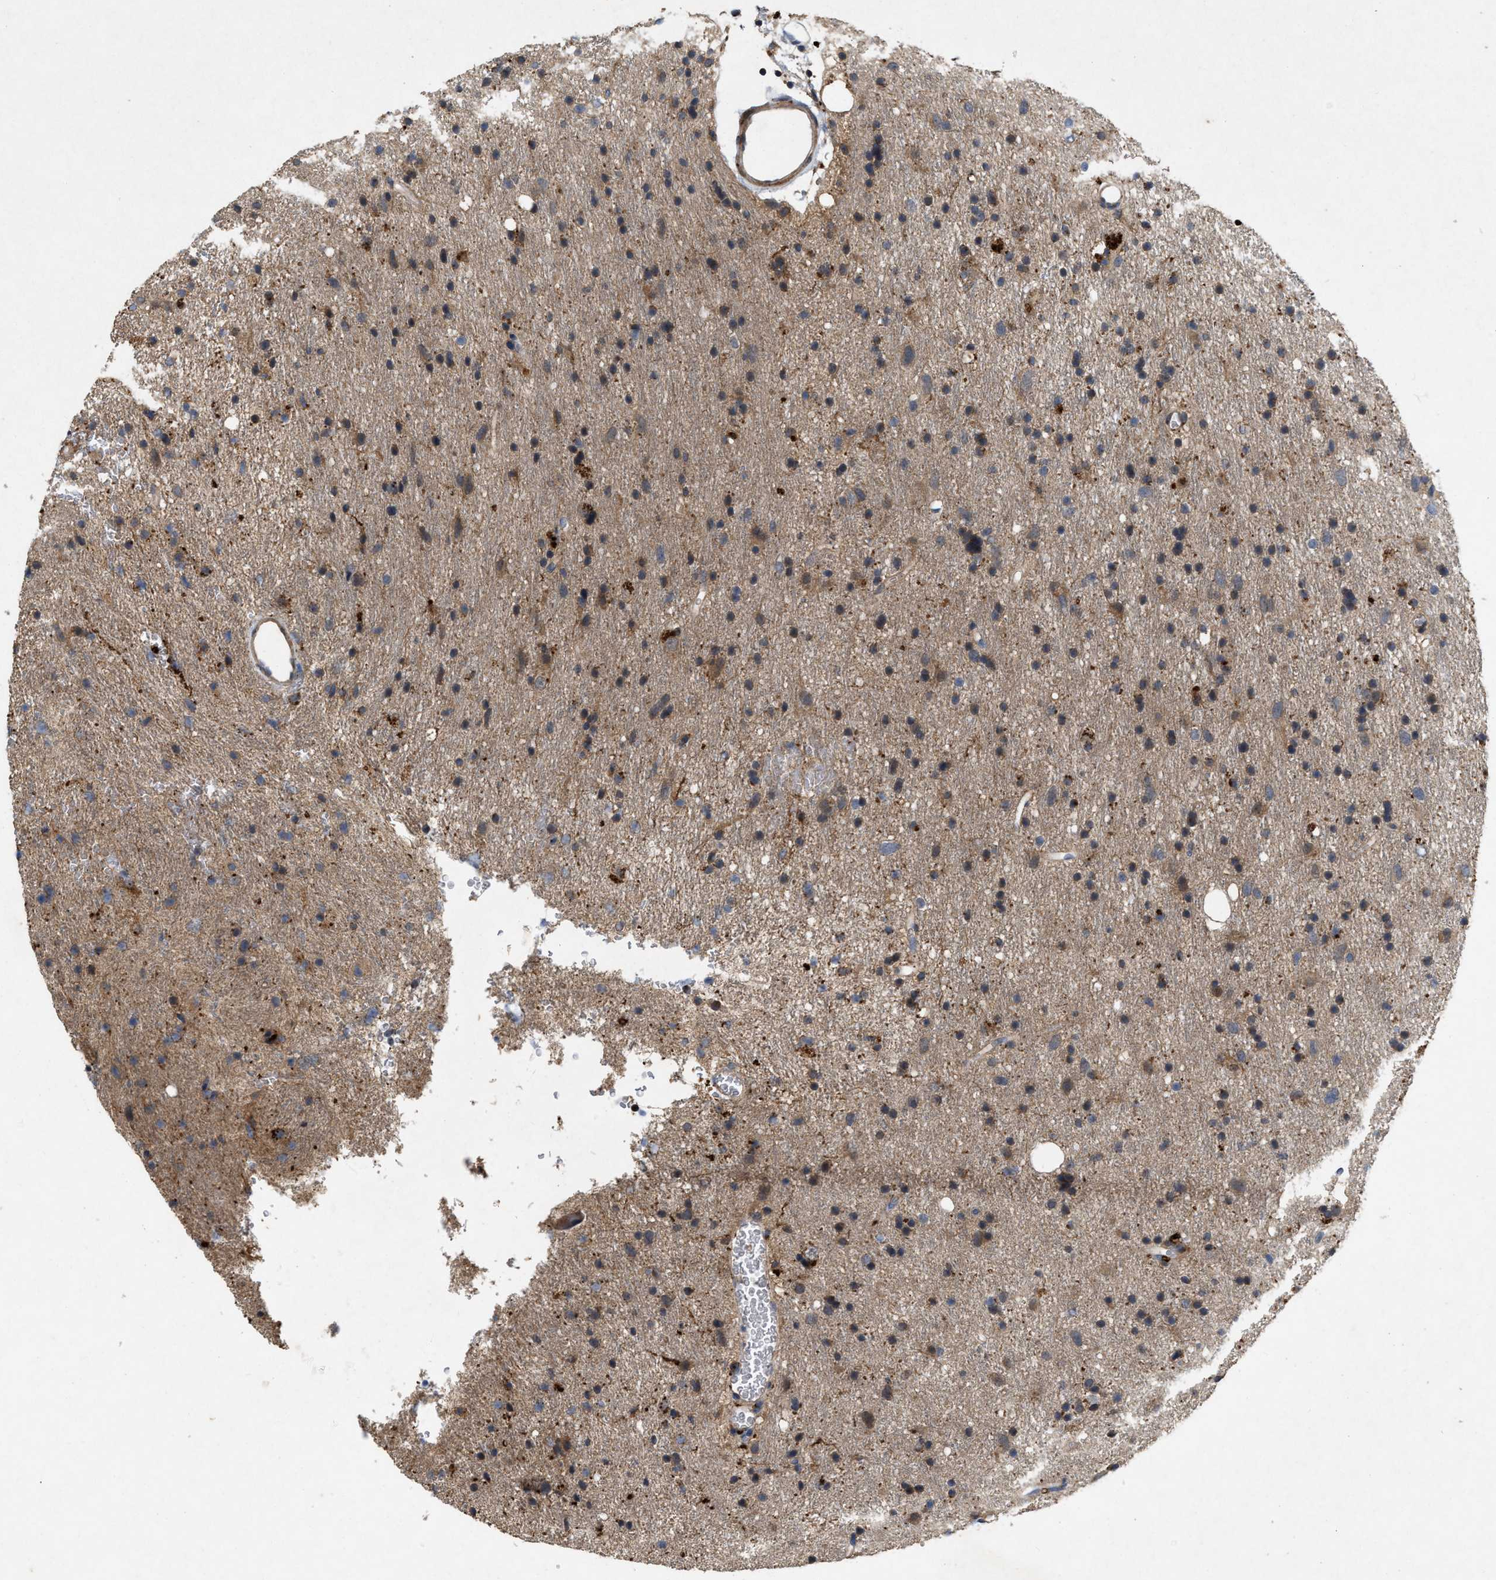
{"staining": {"intensity": "moderate", "quantity": ">75%", "location": "cytoplasmic/membranous"}, "tissue": "glioma", "cell_type": "Tumor cells", "image_type": "cancer", "snomed": [{"axis": "morphology", "description": "Glioma, malignant, Low grade"}, {"axis": "topography", "description": "Brain"}], "caption": "This photomicrograph reveals immunohistochemistry staining of human low-grade glioma (malignant), with medium moderate cytoplasmic/membranous expression in about >75% of tumor cells.", "gene": "LPAR2", "patient": {"sex": "male", "age": 77}}